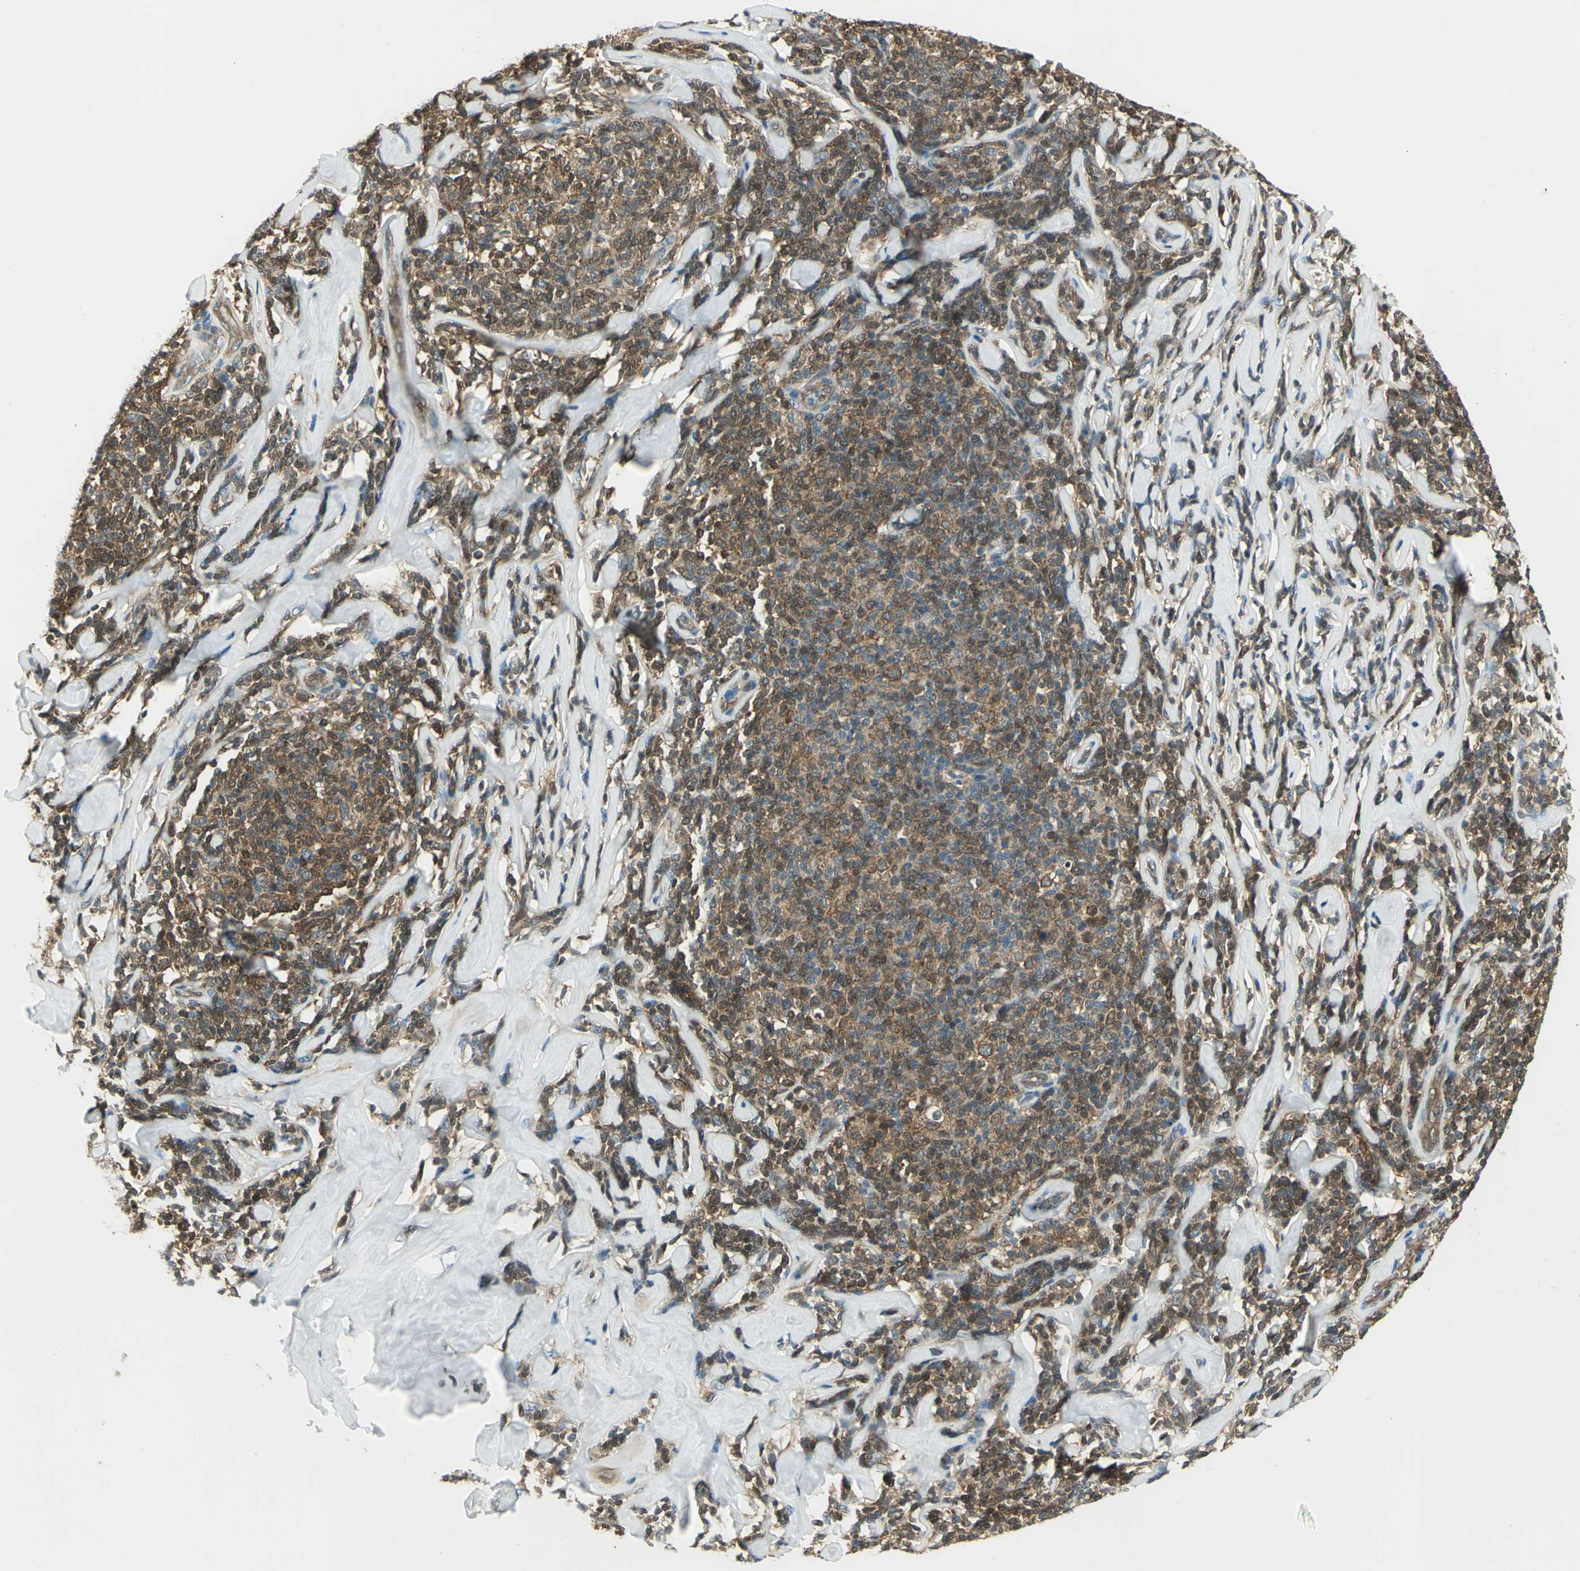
{"staining": {"intensity": "moderate", "quantity": ">75%", "location": "cytoplasmic/membranous,nuclear"}, "tissue": "lymphoma", "cell_type": "Tumor cells", "image_type": "cancer", "snomed": [{"axis": "morphology", "description": "Malignant lymphoma, non-Hodgkin's type, Low grade"}, {"axis": "topography", "description": "Lymph node"}], "caption": "Low-grade malignant lymphoma, non-Hodgkin's type stained for a protein (brown) shows moderate cytoplasmic/membranous and nuclear positive staining in about >75% of tumor cells.", "gene": "FYN", "patient": {"sex": "female", "age": 56}}